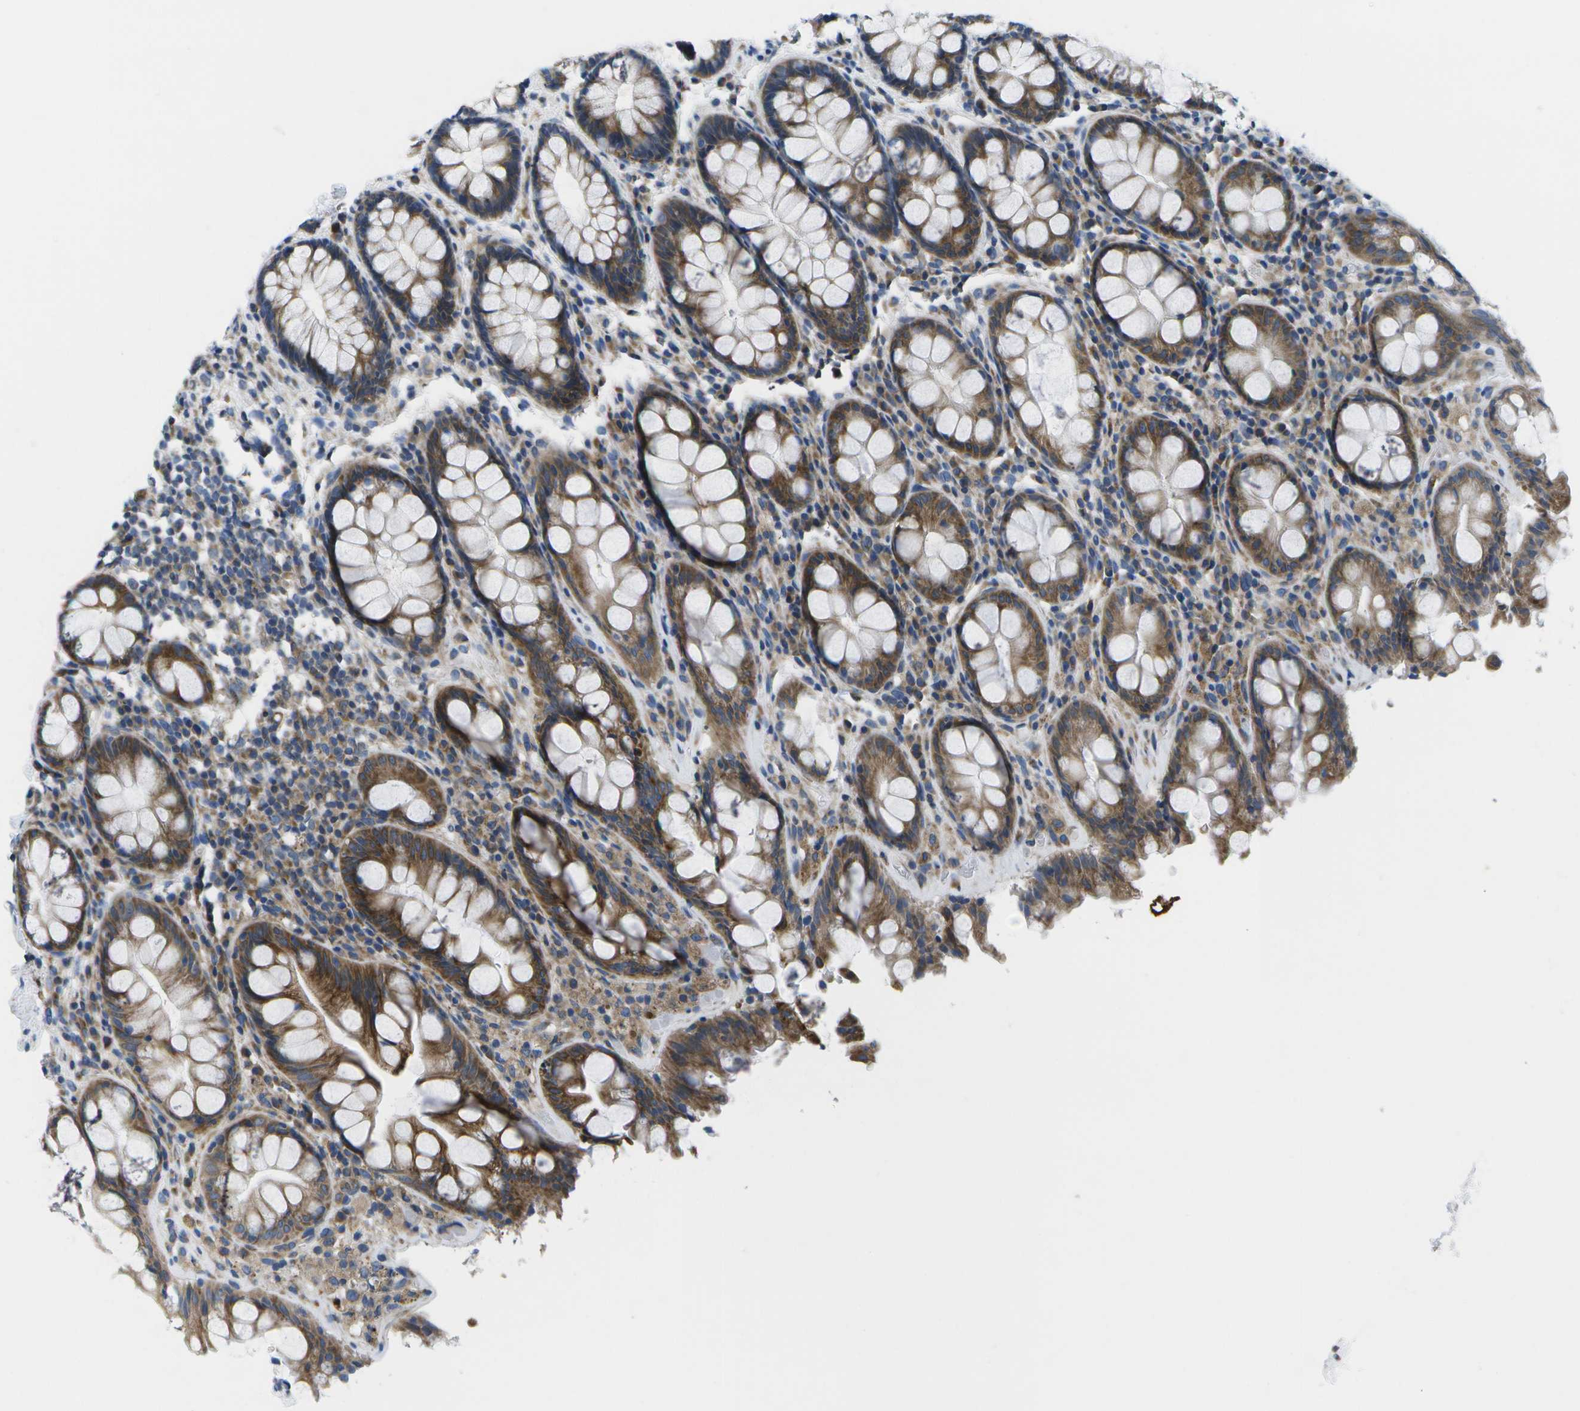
{"staining": {"intensity": "moderate", "quantity": ">75%", "location": "cytoplasmic/membranous"}, "tissue": "rectum", "cell_type": "Glandular cells", "image_type": "normal", "snomed": [{"axis": "morphology", "description": "Normal tissue, NOS"}, {"axis": "topography", "description": "Rectum"}], "caption": "IHC staining of unremarkable rectum, which demonstrates medium levels of moderate cytoplasmic/membranous positivity in approximately >75% of glandular cells indicating moderate cytoplasmic/membranous protein expression. The staining was performed using DAB (3,3'-diaminobenzidine) (brown) for protein detection and nuclei were counterstained in hematoxylin (blue).", "gene": "GDF5", "patient": {"sex": "male", "age": 64}}